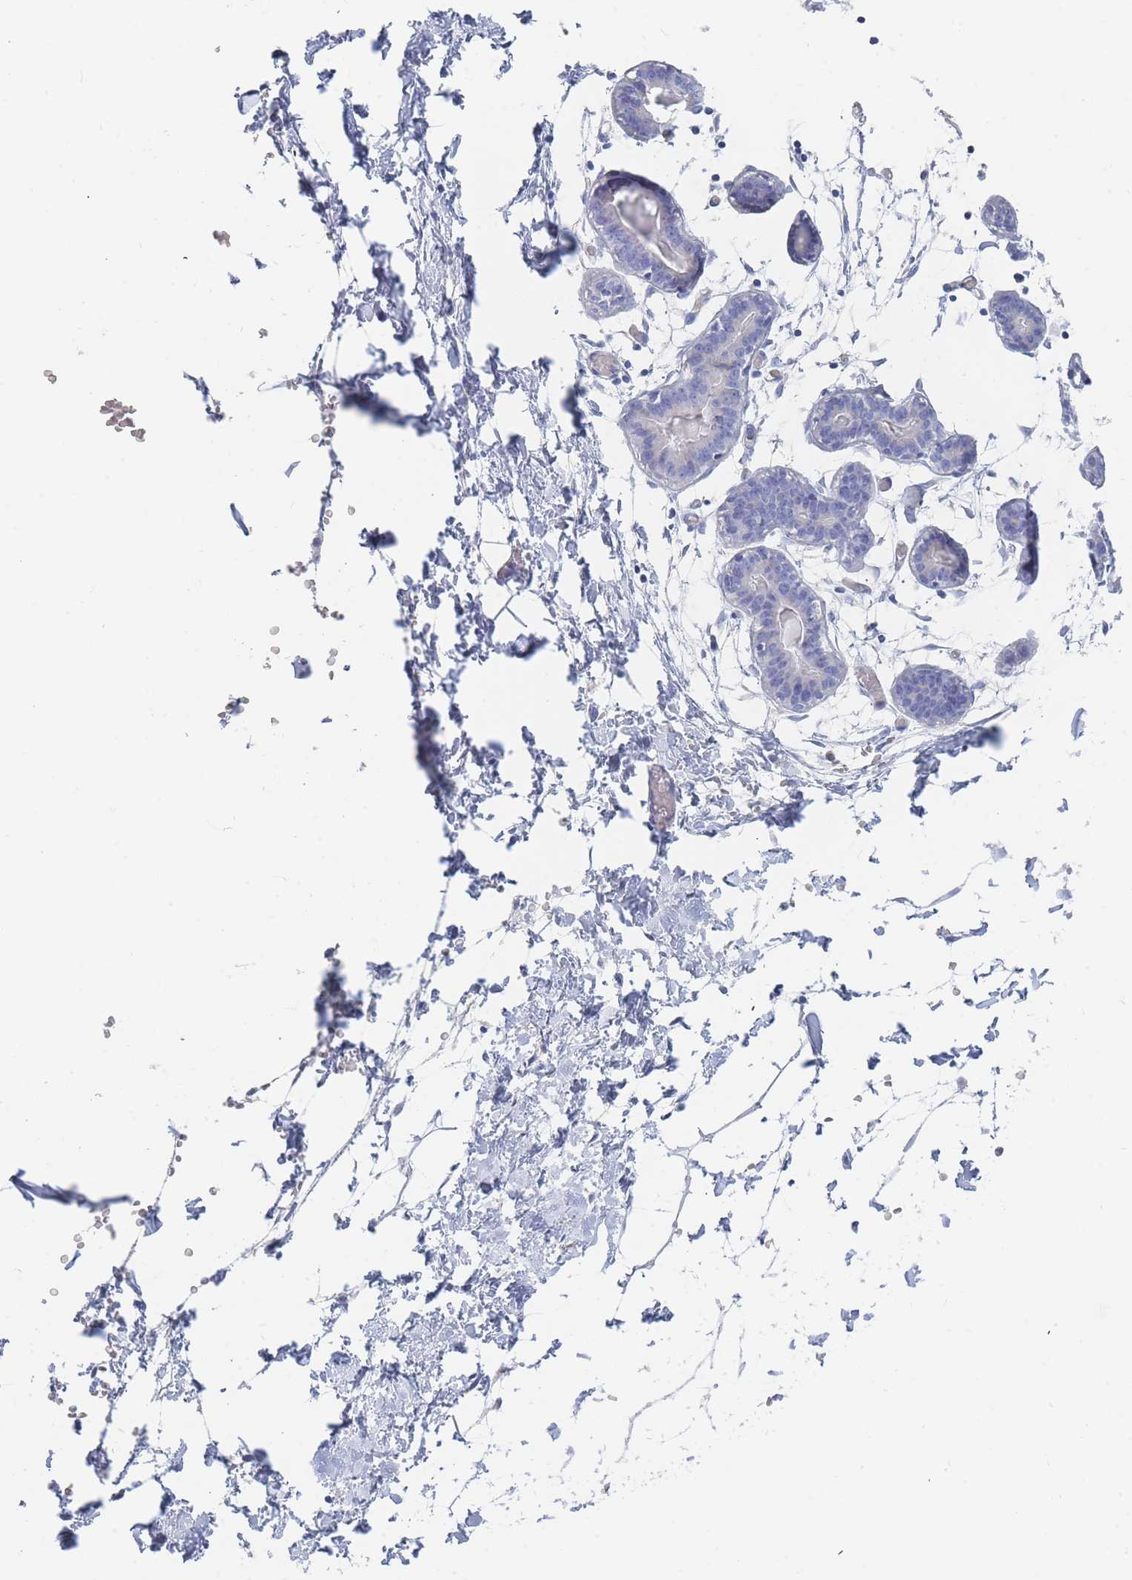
{"staining": {"intensity": "negative", "quantity": "none", "location": "none"}, "tissue": "breast", "cell_type": "Adipocytes", "image_type": "normal", "snomed": [{"axis": "morphology", "description": "Normal tissue, NOS"}, {"axis": "topography", "description": "Breast"}], "caption": "DAB immunohistochemical staining of unremarkable human breast reveals no significant staining in adipocytes. Brightfield microscopy of immunohistochemistry stained with DAB (3,3'-diaminobenzidine) (brown) and hematoxylin (blue), captured at high magnification.", "gene": "SLC25A35", "patient": {"sex": "female", "age": 27}}